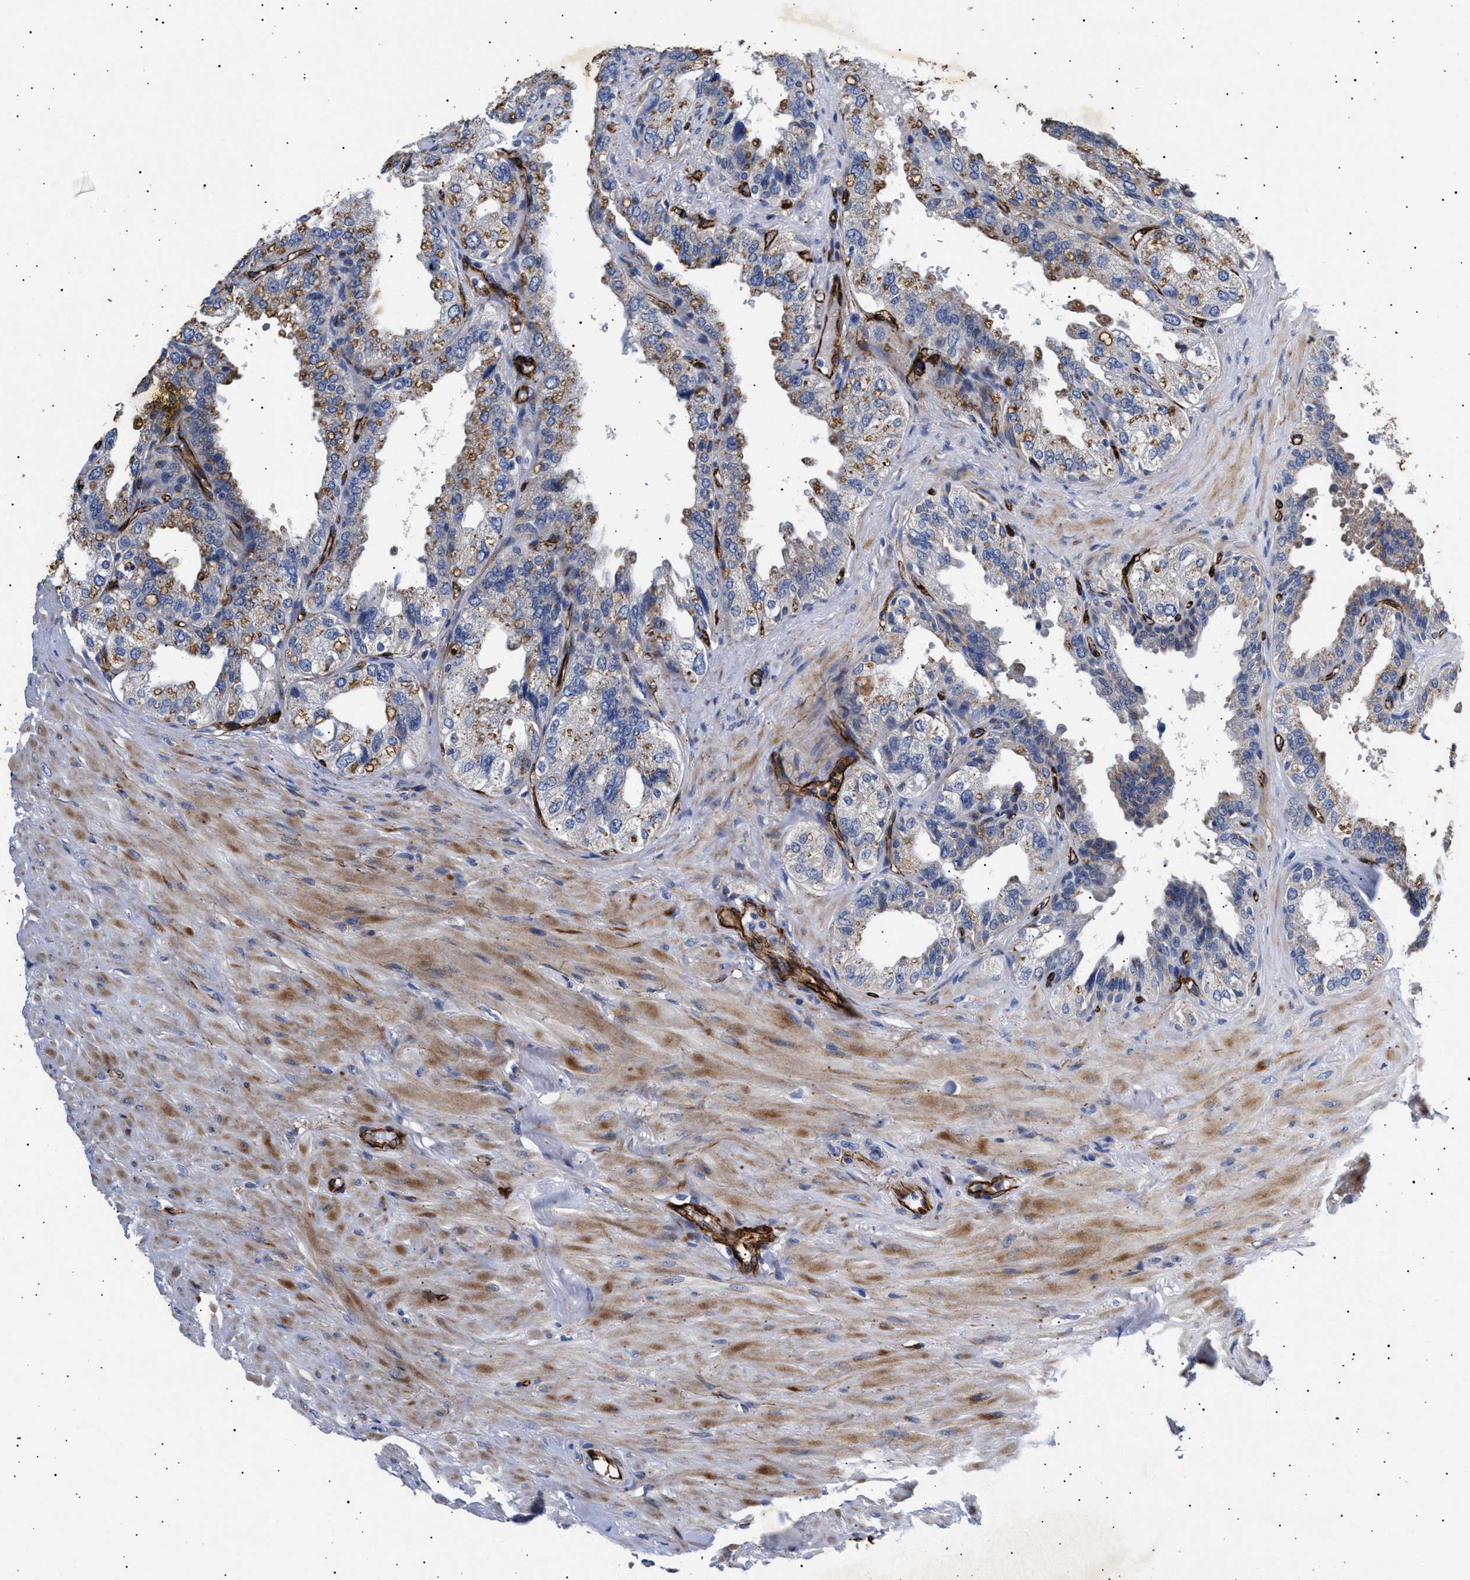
{"staining": {"intensity": "moderate", "quantity": "25%-75%", "location": "cytoplasmic/membranous"}, "tissue": "seminal vesicle", "cell_type": "Glandular cells", "image_type": "normal", "snomed": [{"axis": "morphology", "description": "Normal tissue, NOS"}, {"axis": "topography", "description": "Seminal veicle"}], "caption": "This photomicrograph displays unremarkable seminal vesicle stained with immunohistochemistry (IHC) to label a protein in brown. The cytoplasmic/membranous of glandular cells show moderate positivity for the protein. Nuclei are counter-stained blue.", "gene": "OLFML2A", "patient": {"sex": "male", "age": 68}}